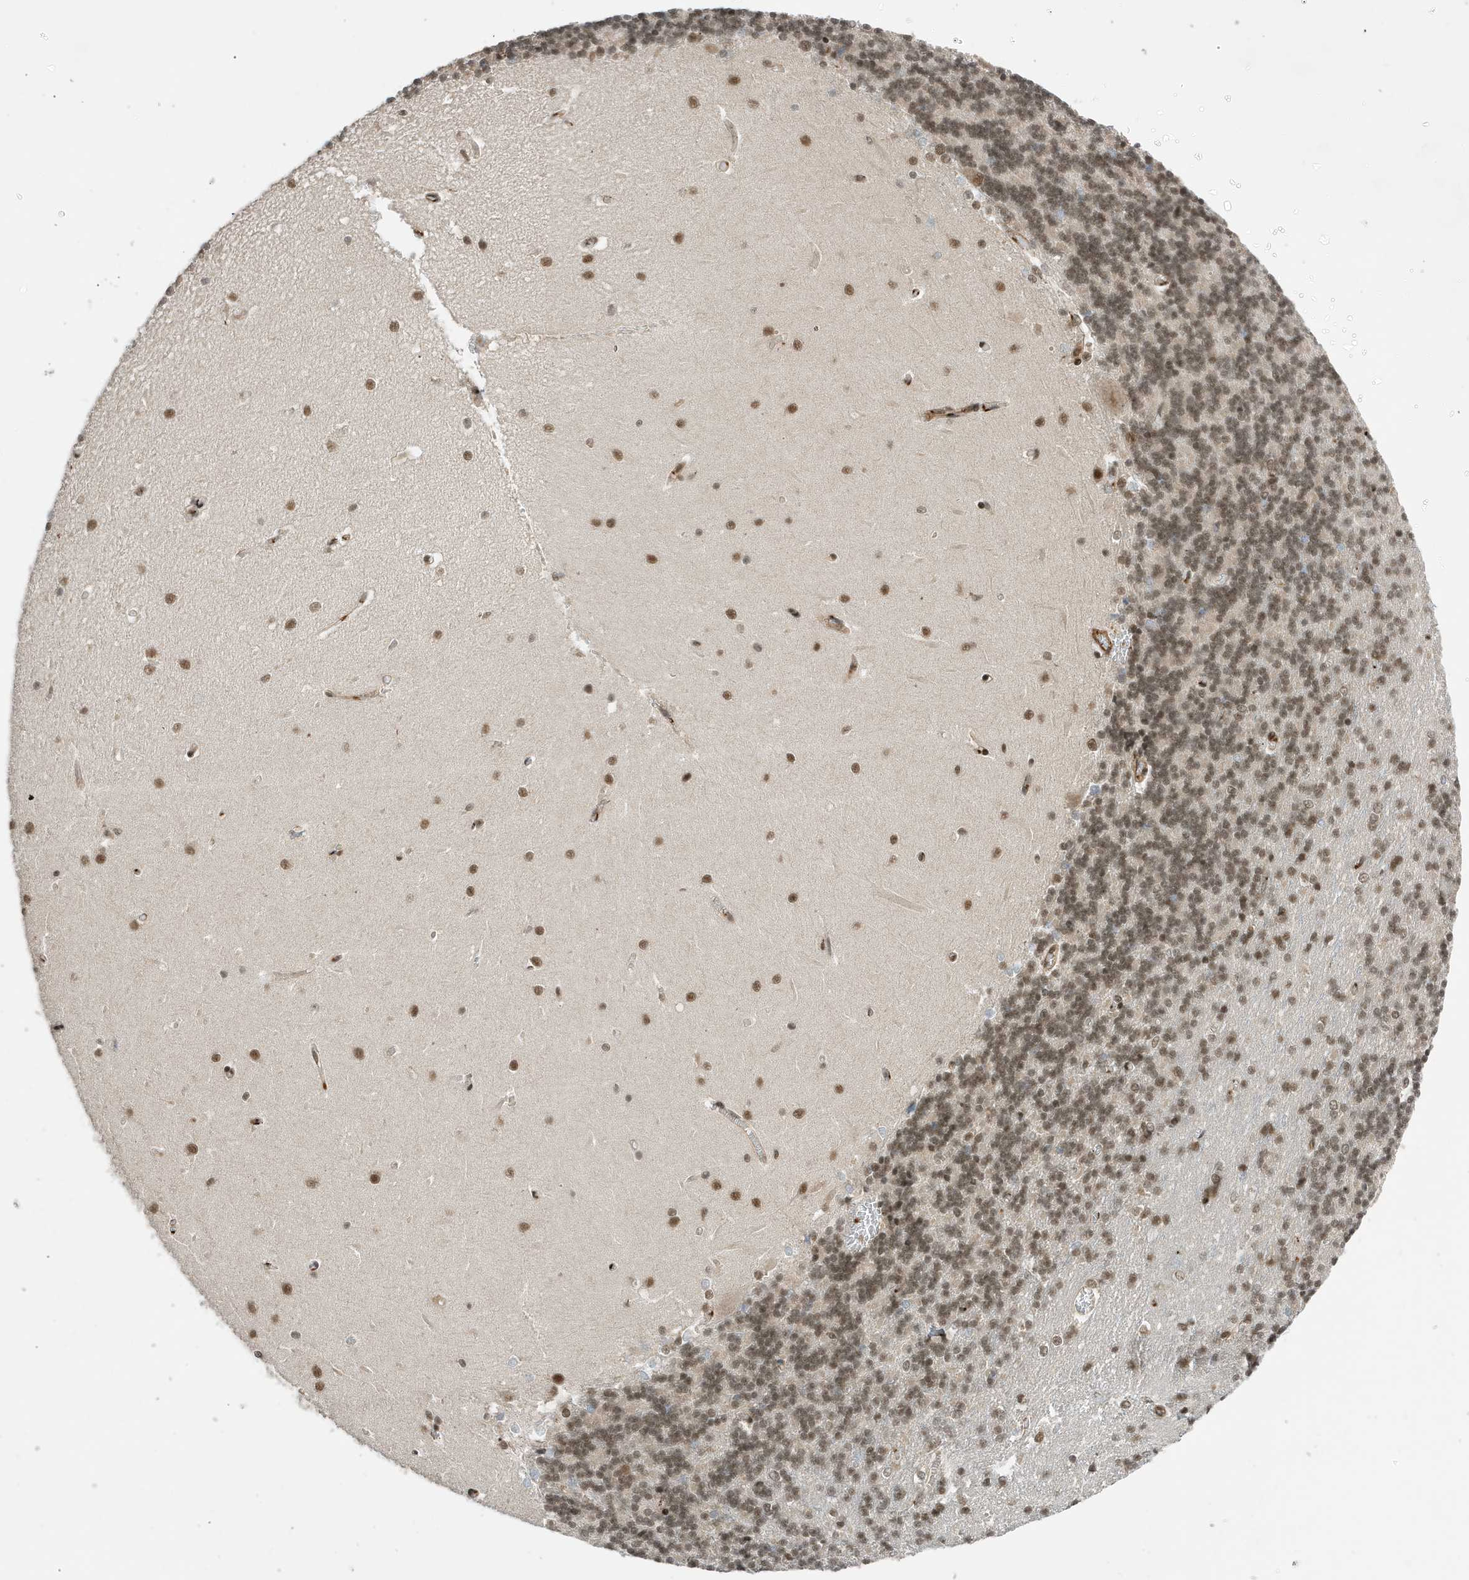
{"staining": {"intensity": "weak", "quantity": "25%-75%", "location": "nuclear"}, "tissue": "cerebellum", "cell_type": "Cells in granular layer", "image_type": "normal", "snomed": [{"axis": "morphology", "description": "Normal tissue, NOS"}, {"axis": "topography", "description": "Cerebellum"}], "caption": "The immunohistochemical stain labels weak nuclear positivity in cells in granular layer of unremarkable cerebellum.", "gene": "MAST3", "patient": {"sex": "male", "age": 37}}